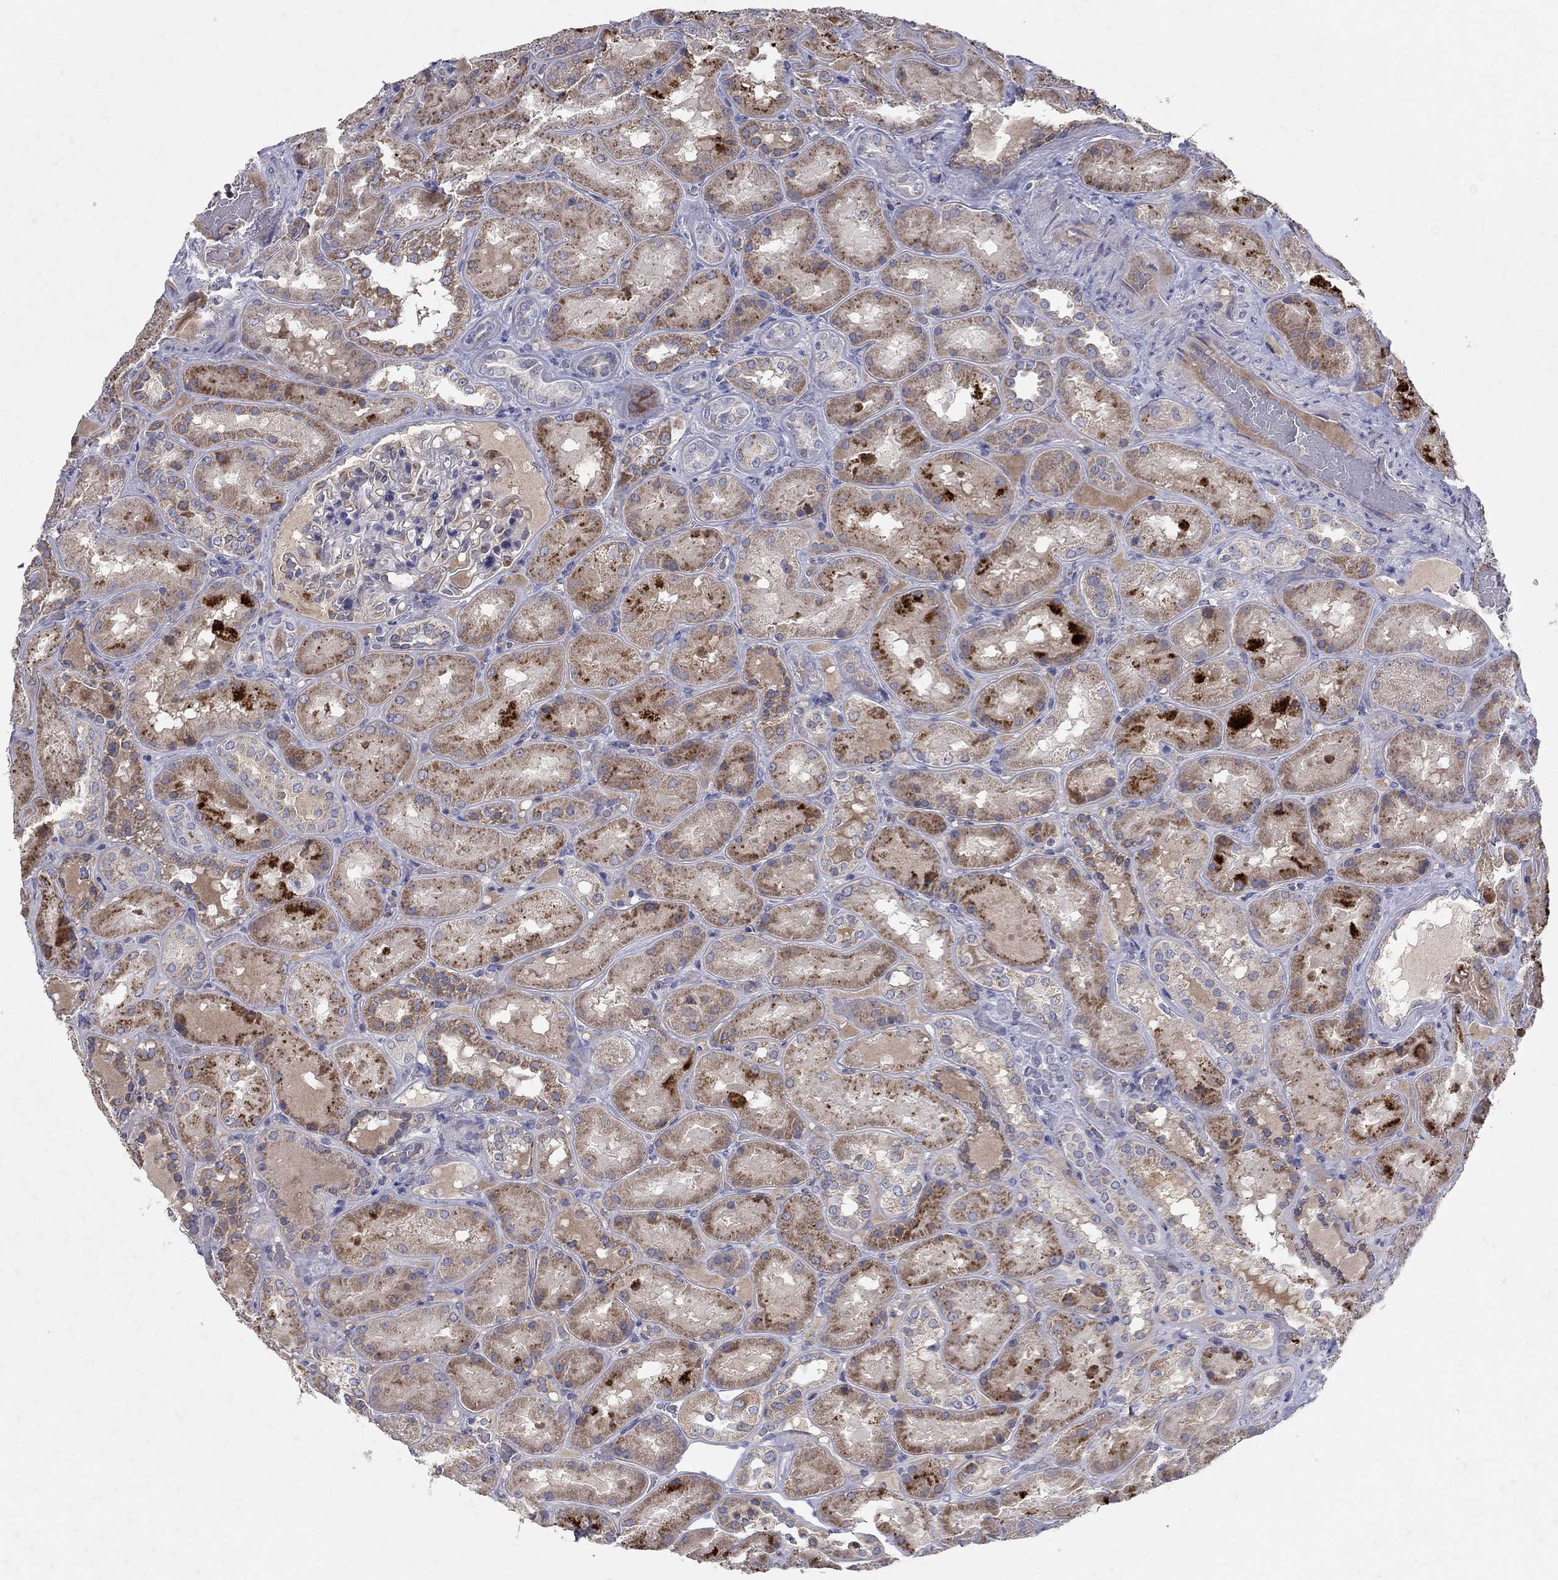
{"staining": {"intensity": "negative", "quantity": "none", "location": "none"}, "tissue": "kidney", "cell_type": "Cells in glomeruli", "image_type": "normal", "snomed": [{"axis": "morphology", "description": "Normal tissue, NOS"}, {"axis": "topography", "description": "Kidney"}], "caption": "Immunohistochemical staining of unremarkable kidney exhibits no significant positivity in cells in glomeruli. (Stains: DAB (3,3'-diaminobenzidine) immunohistochemistry with hematoxylin counter stain, Microscopy: brightfield microscopy at high magnification).", "gene": "PTGDS", "patient": {"sex": "male", "age": 73}}